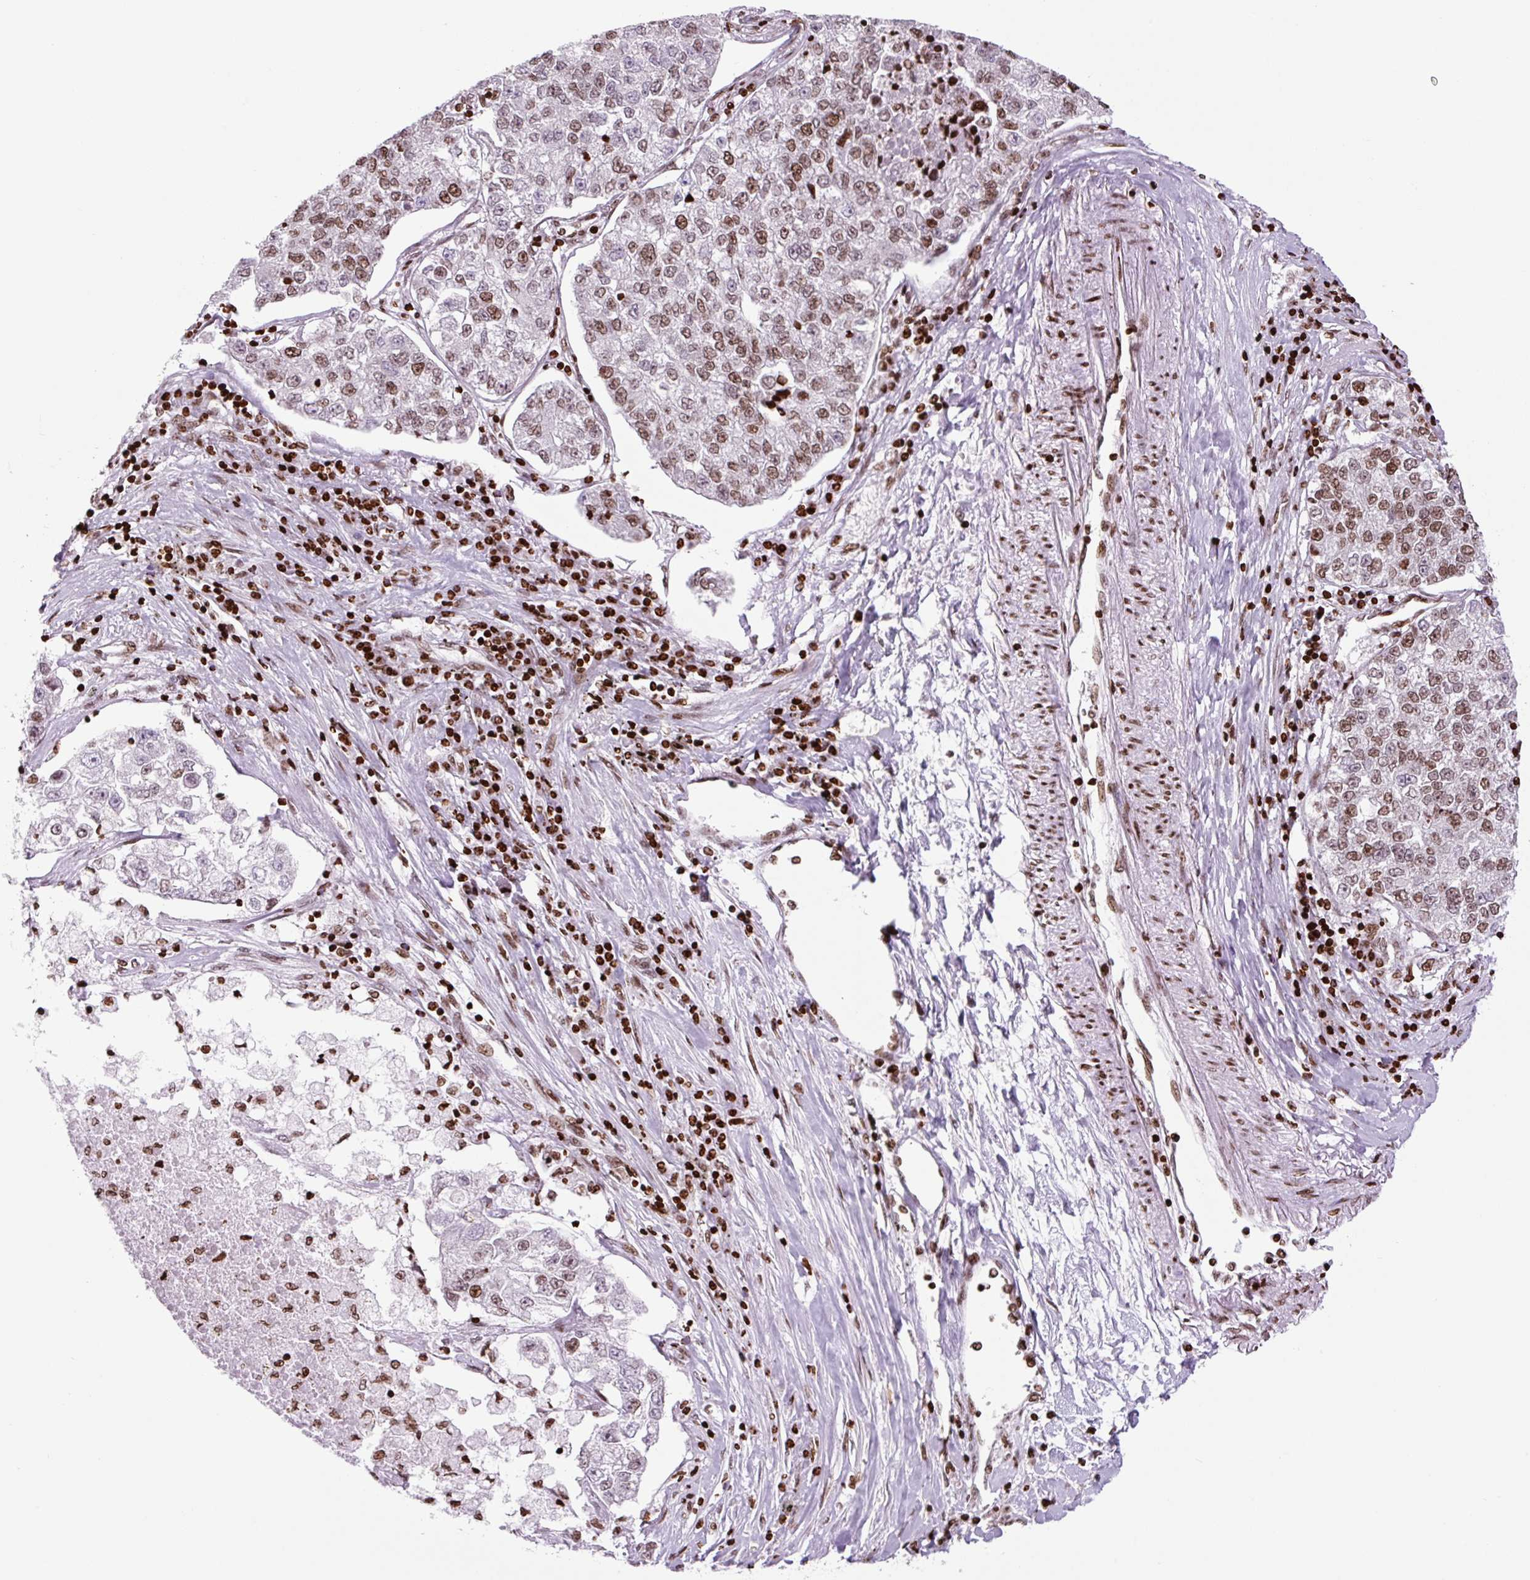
{"staining": {"intensity": "moderate", "quantity": ">75%", "location": "nuclear"}, "tissue": "lung cancer", "cell_type": "Tumor cells", "image_type": "cancer", "snomed": [{"axis": "morphology", "description": "Adenocarcinoma, NOS"}, {"axis": "topography", "description": "Lung"}], "caption": "A high-resolution image shows immunohistochemistry staining of lung adenocarcinoma, which demonstrates moderate nuclear expression in about >75% of tumor cells.", "gene": "H1-3", "patient": {"sex": "male", "age": 49}}